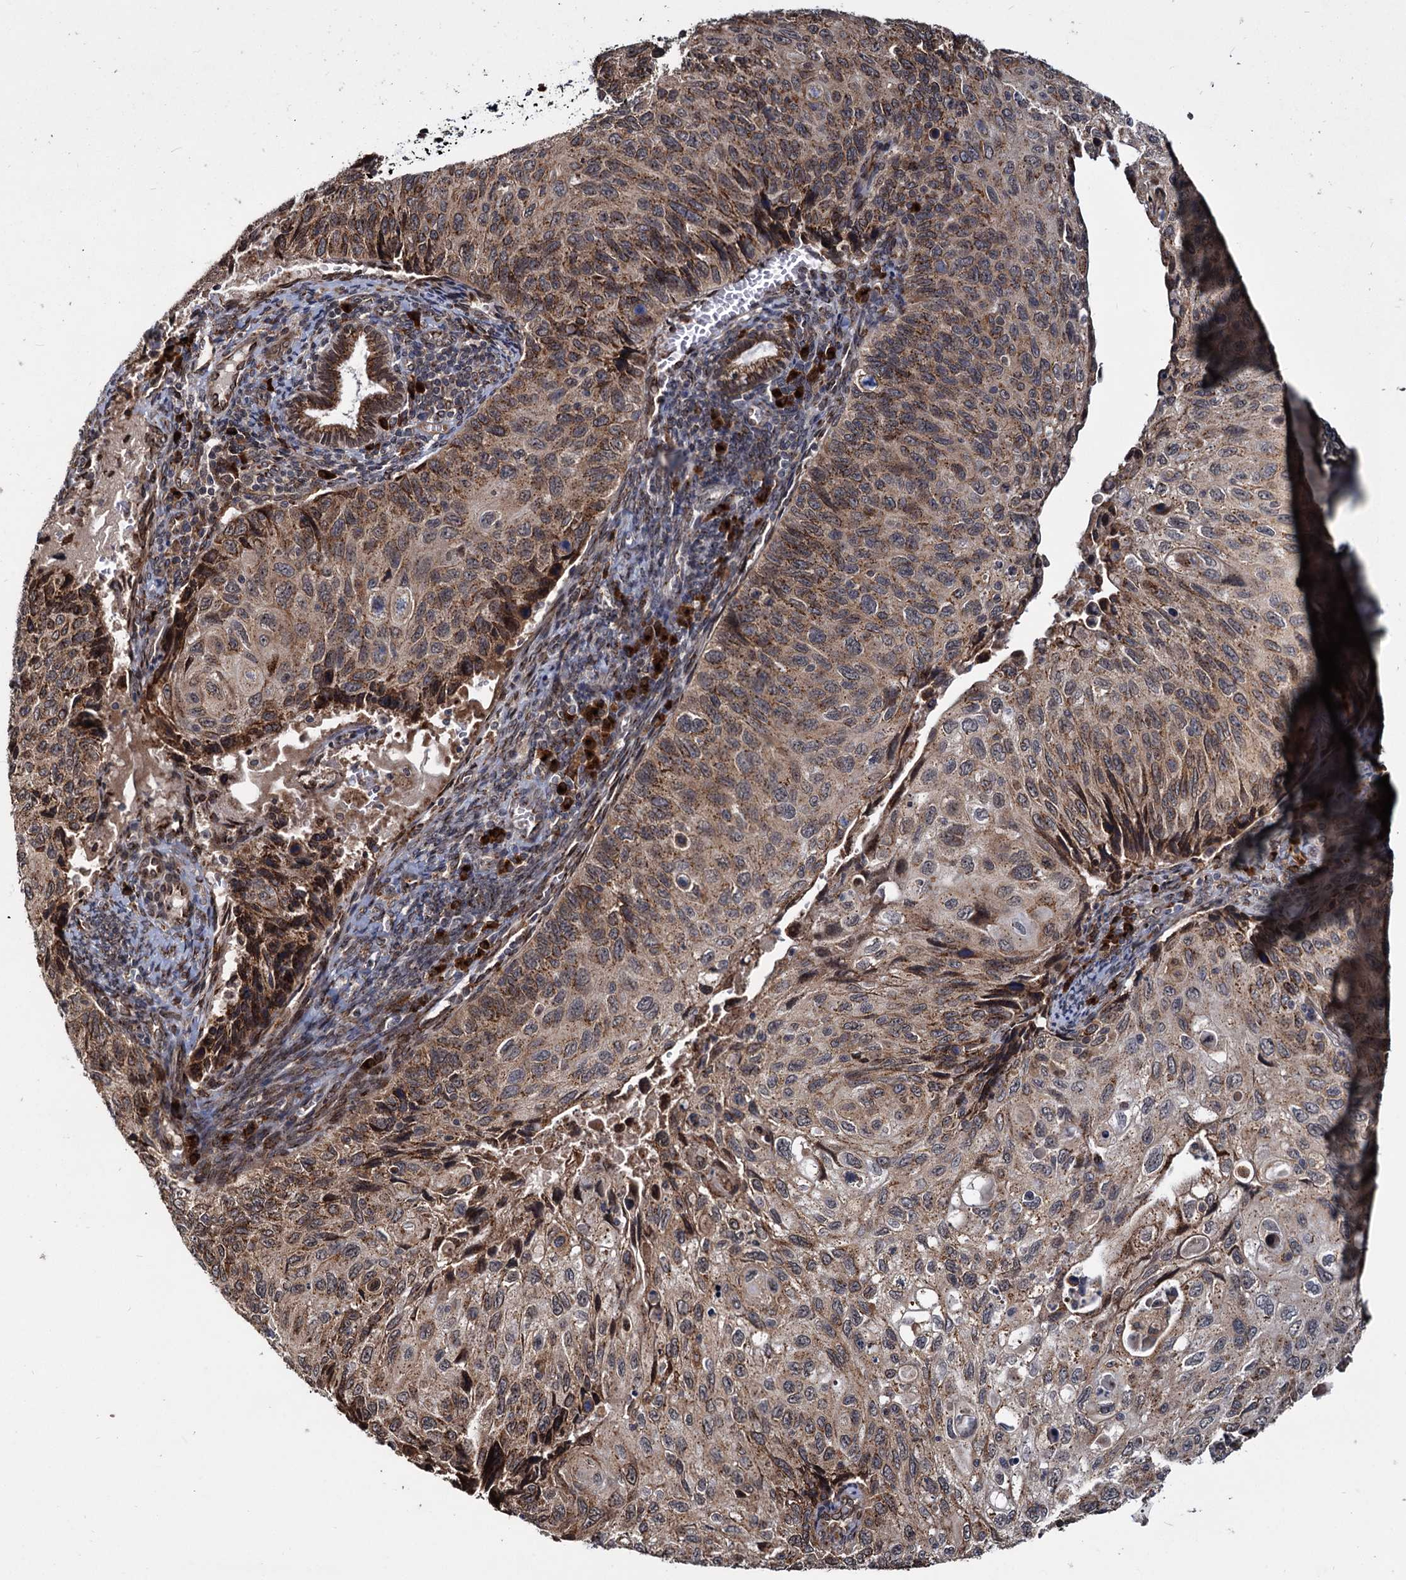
{"staining": {"intensity": "moderate", "quantity": ">75%", "location": "cytoplasmic/membranous"}, "tissue": "cervical cancer", "cell_type": "Tumor cells", "image_type": "cancer", "snomed": [{"axis": "morphology", "description": "Squamous cell carcinoma, NOS"}, {"axis": "topography", "description": "Cervix"}], "caption": "Moderate cytoplasmic/membranous staining for a protein is seen in approximately >75% of tumor cells of cervical cancer (squamous cell carcinoma) using immunohistochemistry.", "gene": "SAAL1", "patient": {"sex": "female", "age": 70}}